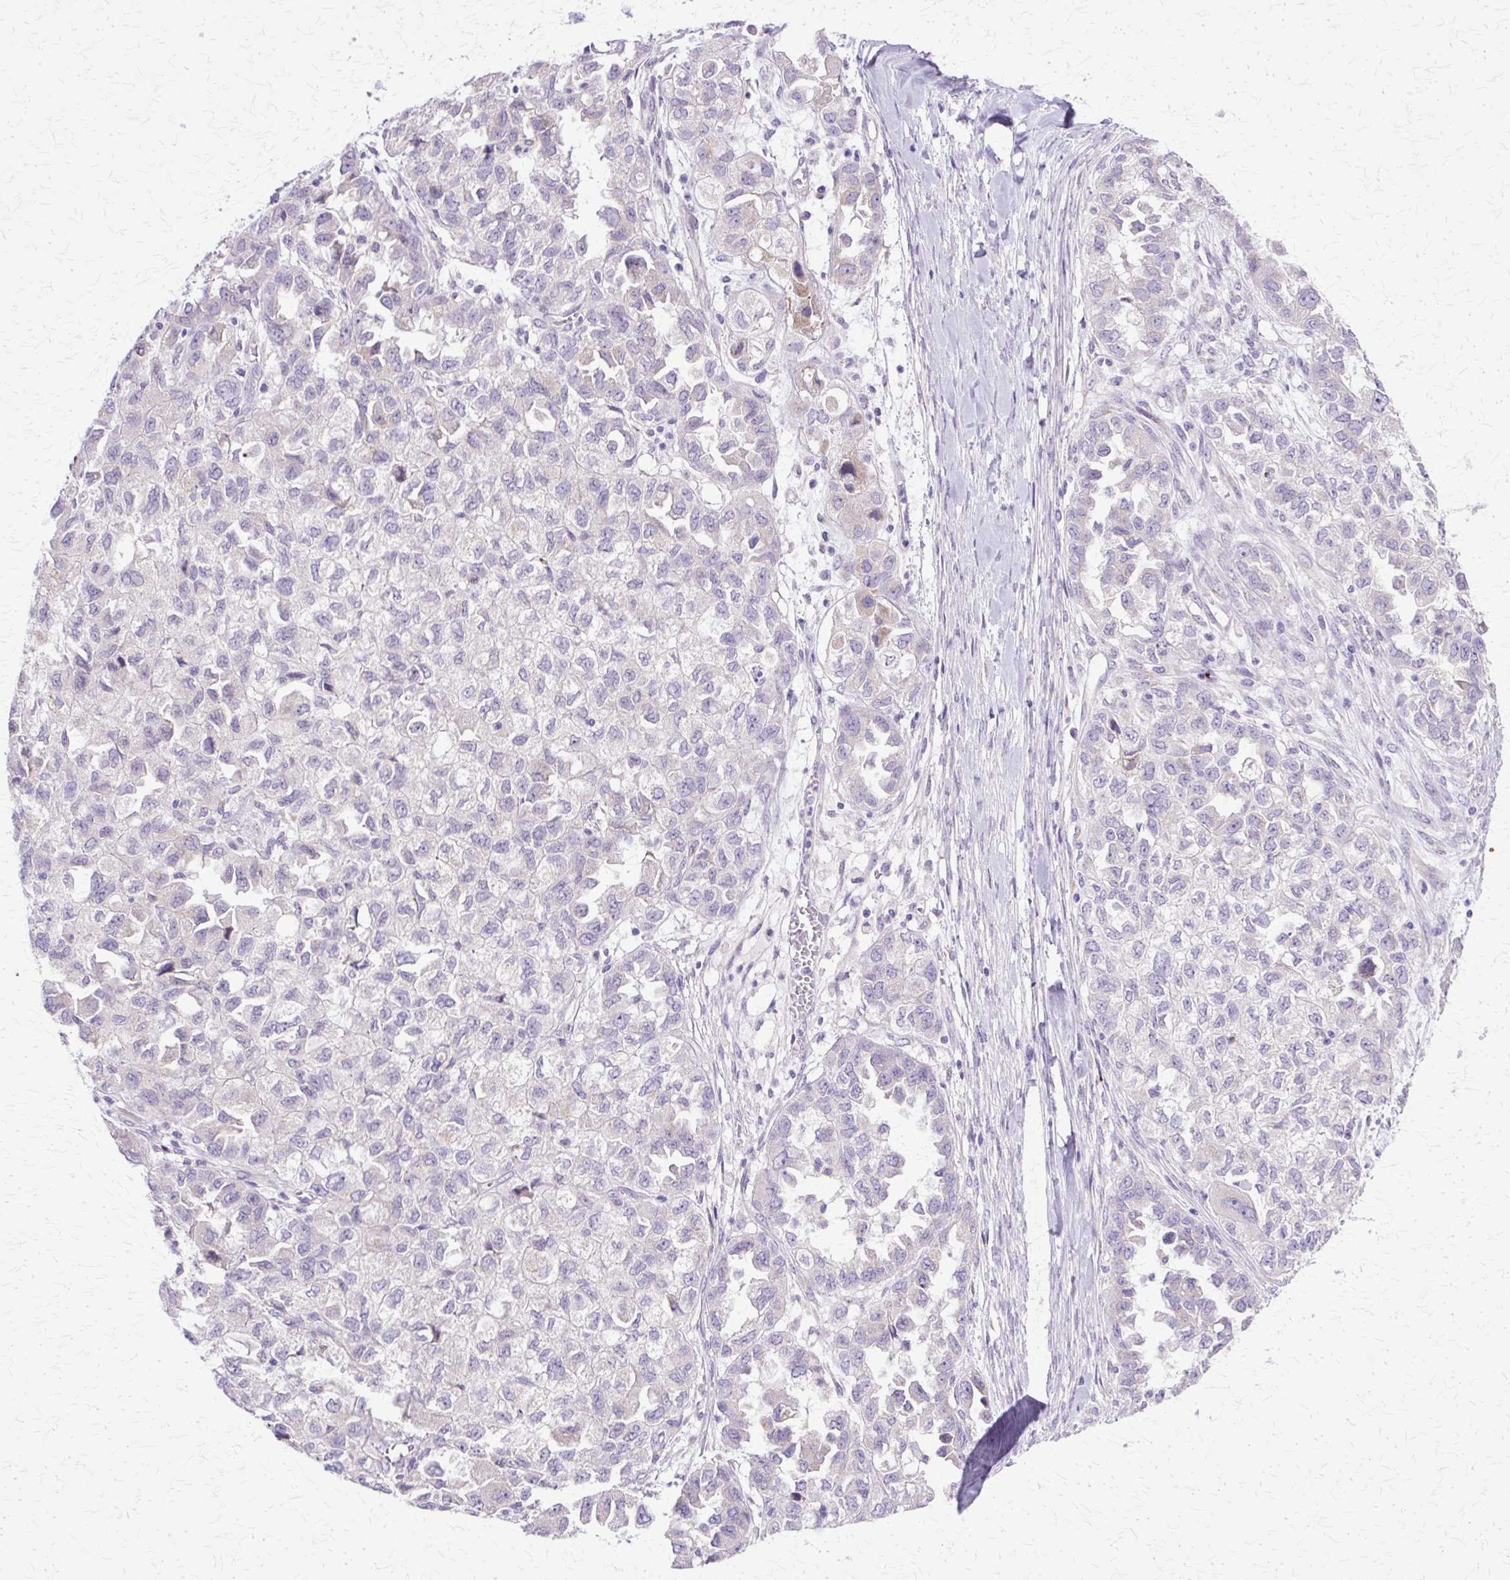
{"staining": {"intensity": "negative", "quantity": "none", "location": "none"}, "tissue": "ovarian cancer", "cell_type": "Tumor cells", "image_type": "cancer", "snomed": [{"axis": "morphology", "description": "Cystadenocarcinoma, serous, NOS"}, {"axis": "topography", "description": "Ovary"}], "caption": "Tumor cells are negative for protein expression in human serous cystadenocarcinoma (ovarian).", "gene": "TBC1D3G", "patient": {"sex": "female", "age": 84}}